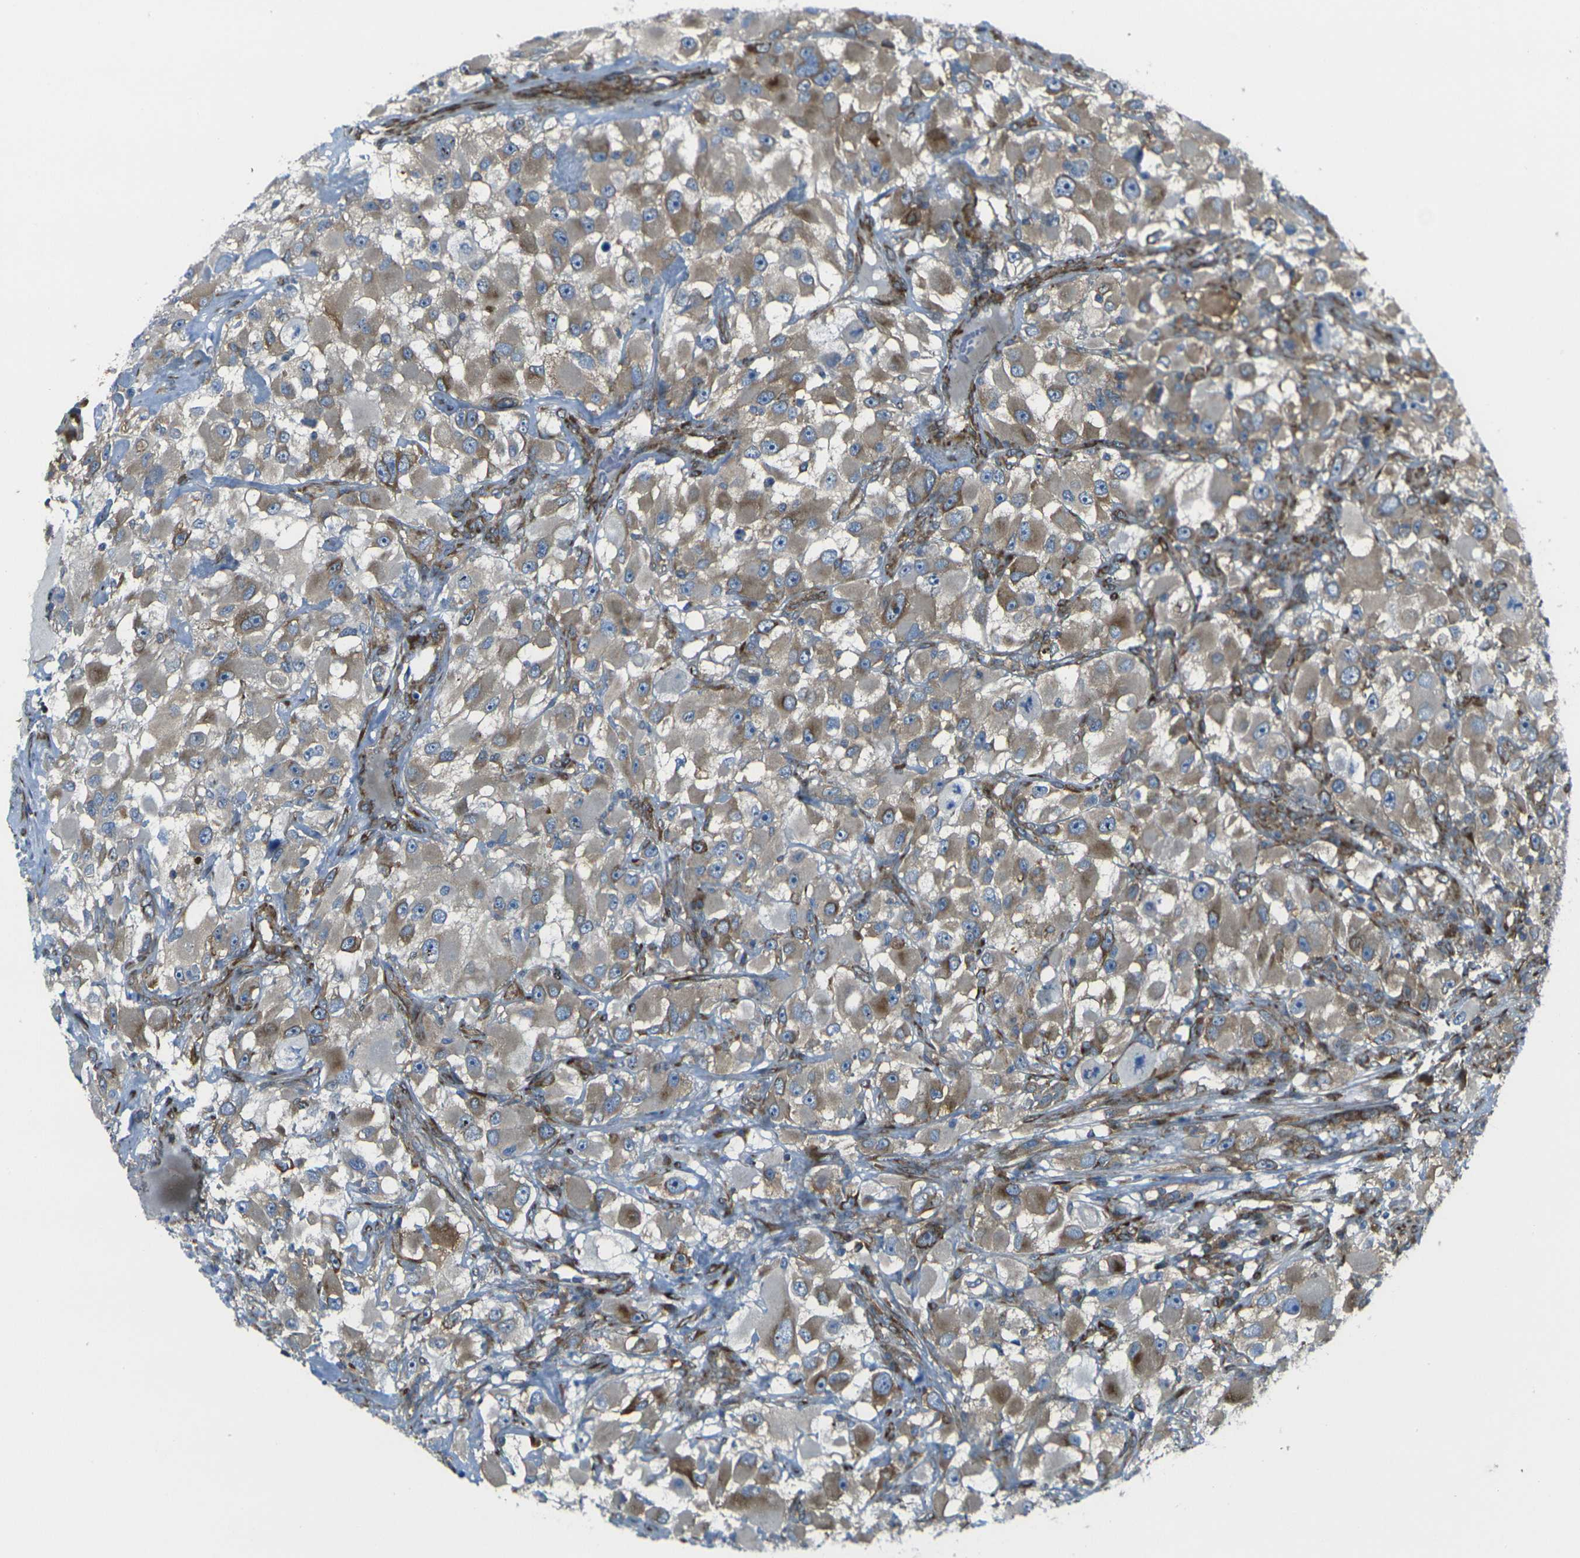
{"staining": {"intensity": "moderate", "quantity": "25%-75%", "location": "cytoplasmic/membranous"}, "tissue": "renal cancer", "cell_type": "Tumor cells", "image_type": "cancer", "snomed": [{"axis": "morphology", "description": "Adenocarcinoma, NOS"}, {"axis": "topography", "description": "Kidney"}], "caption": "Immunohistochemistry (IHC) photomicrograph of neoplastic tissue: human renal adenocarcinoma stained using immunohistochemistry shows medium levels of moderate protein expression localized specifically in the cytoplasmic/membranous of tumor cells, appearing as a cytoplasmic/membranous brown color.", "gene": "CELSR2", "patient": {"sex": "female", "age": 52}}